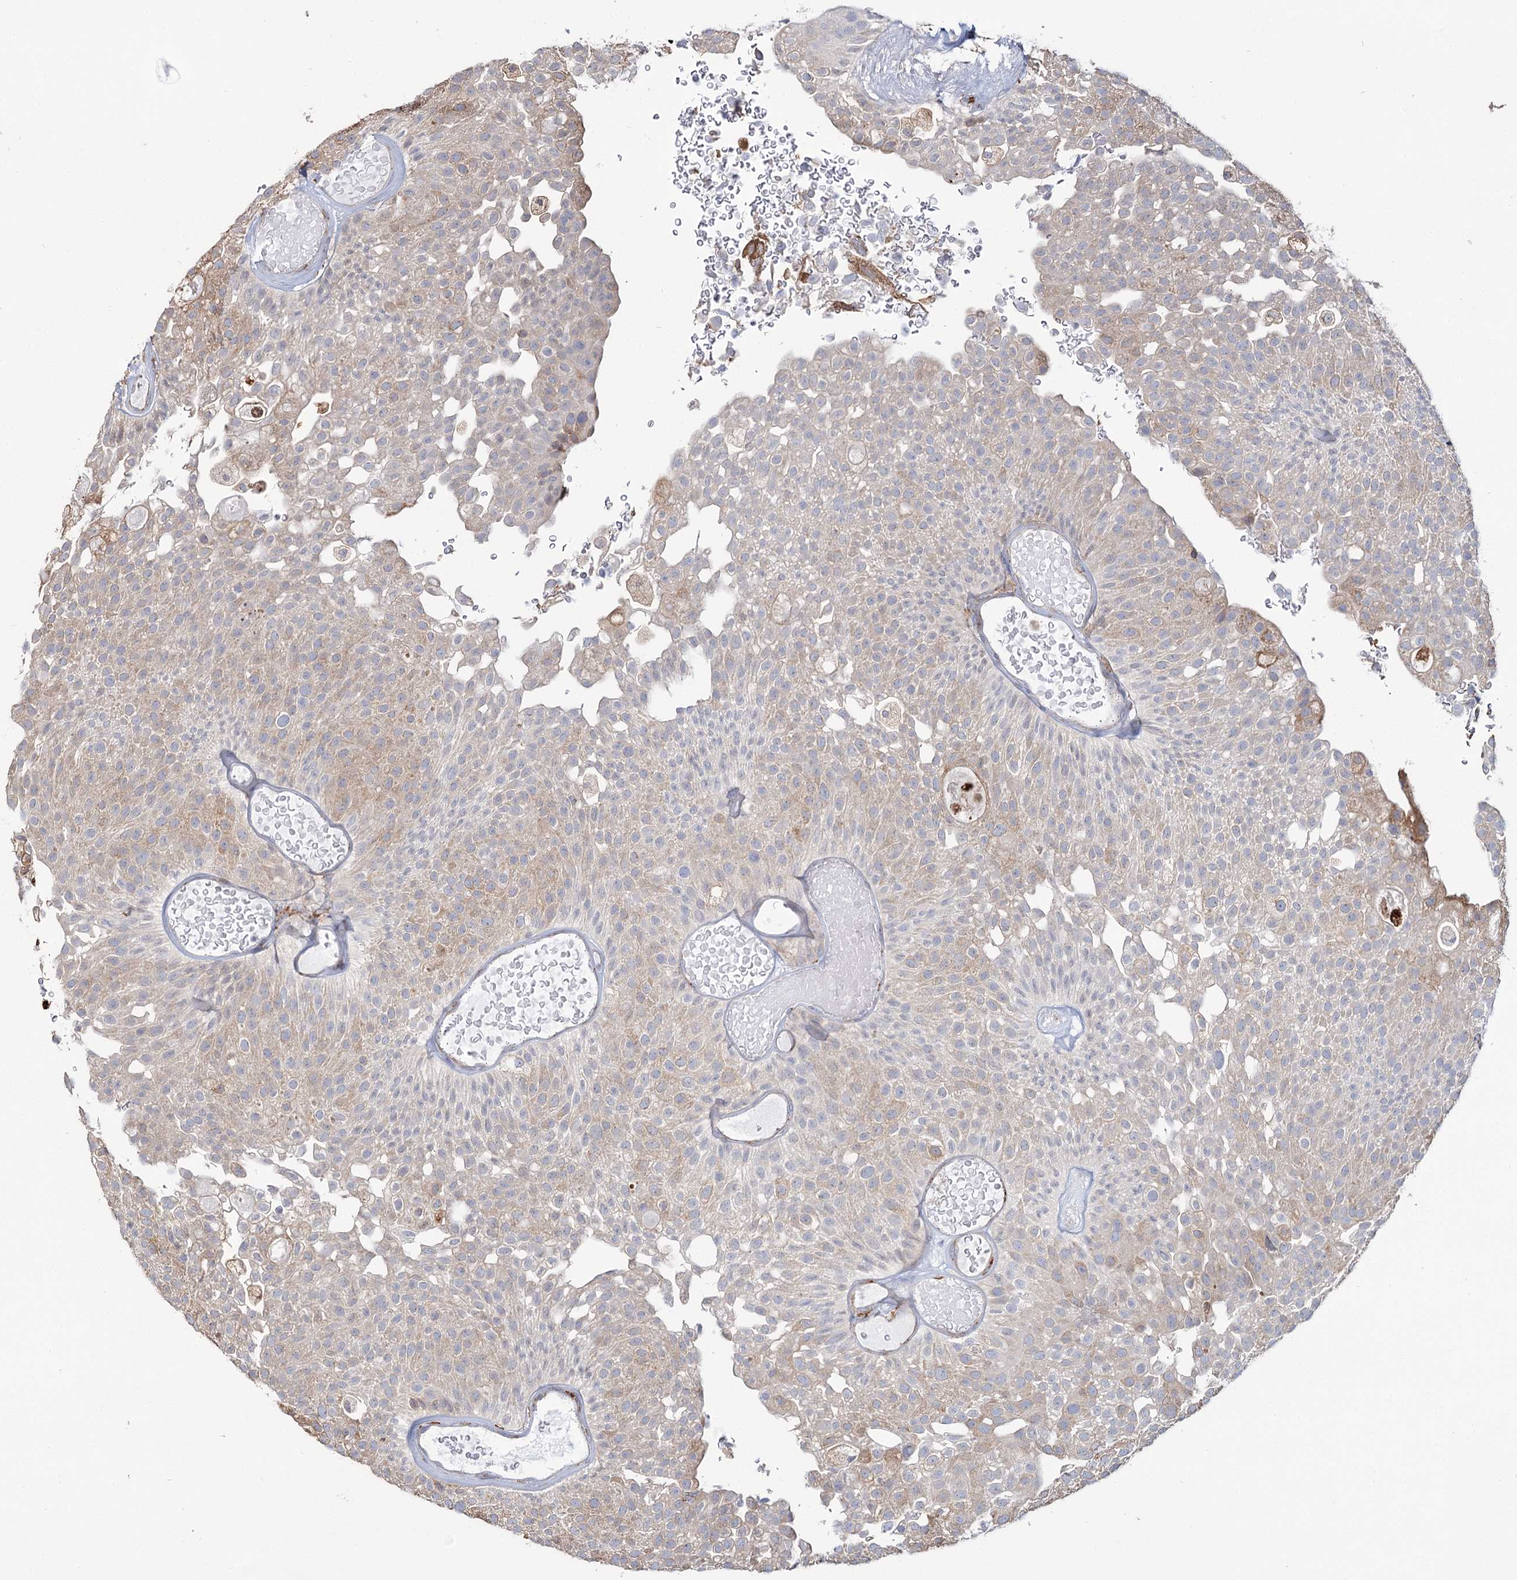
{"staining": {"intensity": "weak", "quantity": "25%-75%", "location": "cytoplasmic/membranous"}, "tissue": "urothelial cancer", "cell_type": "Tumor cells", "image_type": "cancer", "snomed": [{"axis": "morphology", "description": "Urothelial carcinoma, Low grade"}, {"axis": "topography", "description": "Urinary bladder"}], "caption": "Urothelial cancer was stained to show a protein in brown. There is low levels of weak cytoplasmic/membranous staining in approximately 25%-75% of tumor cells. (IHC, brightfield microscopy, high magnification).", "gene": "ZCCHC9", "patient": {"sex": "male", "age": 78}}